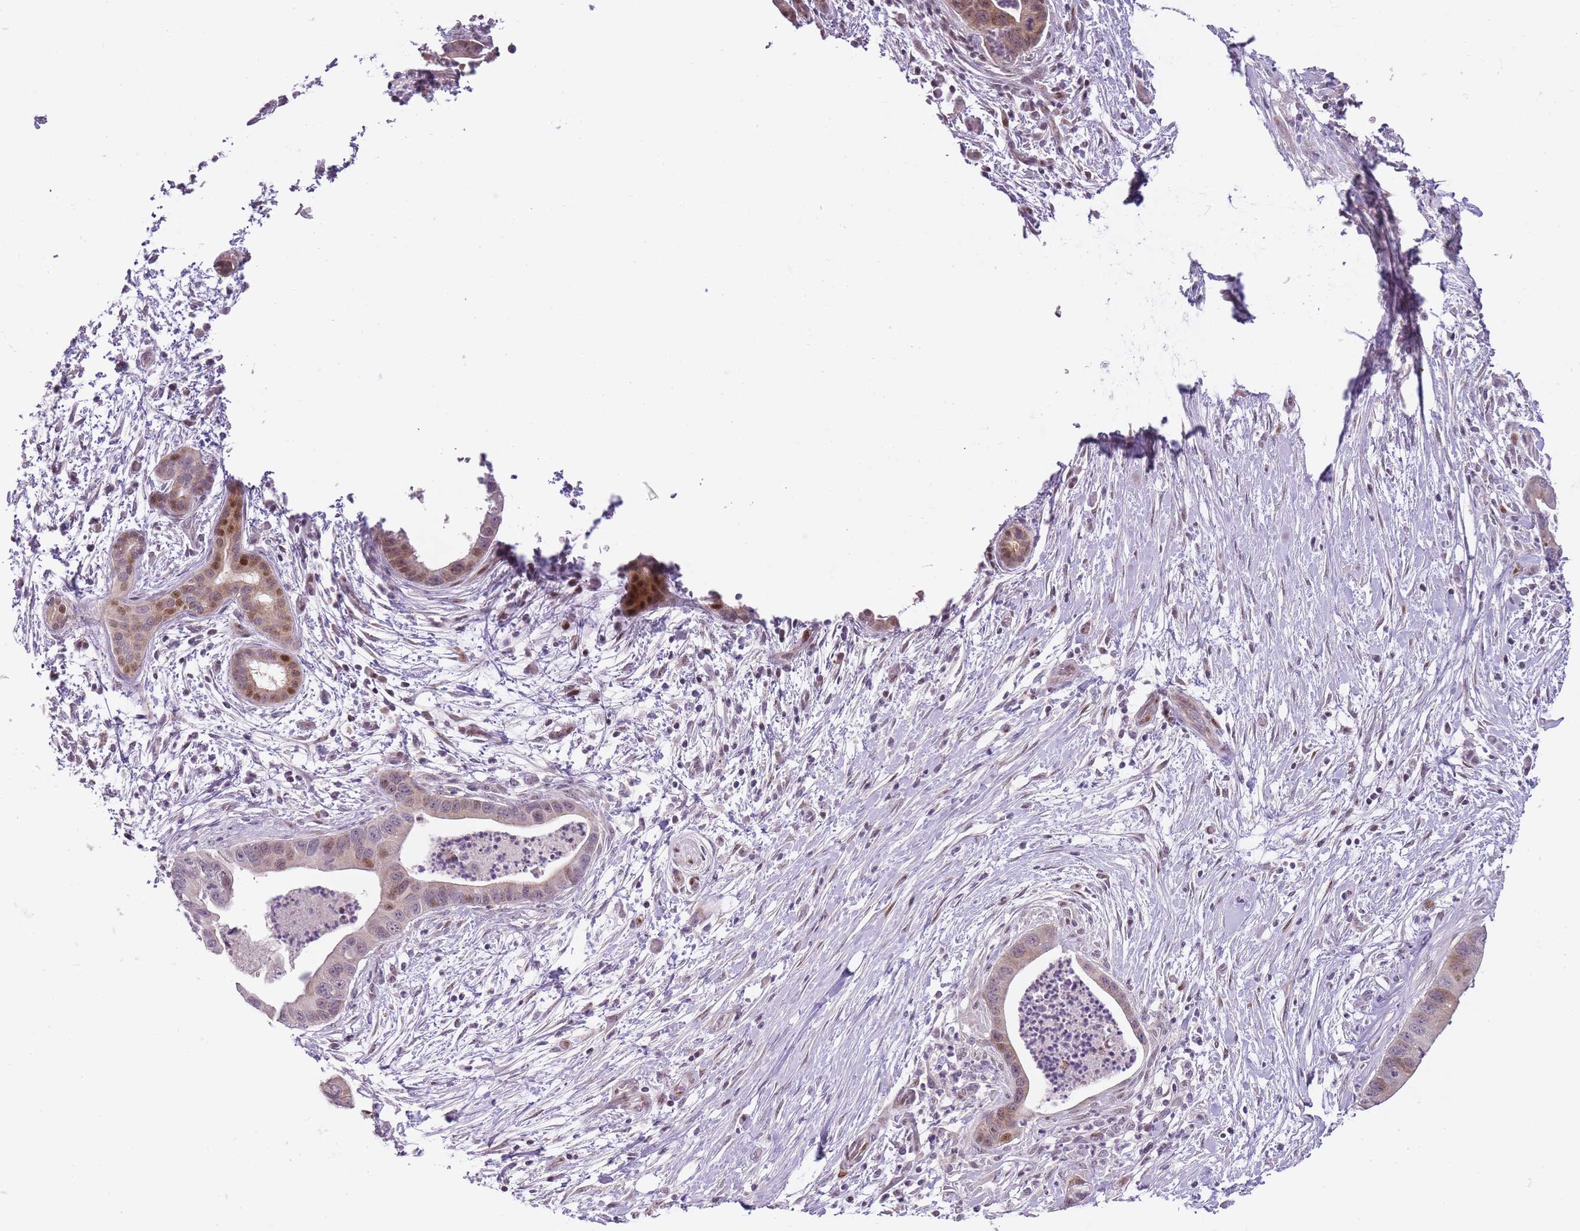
{"staining": {"intensity": "moderate", "quantity": "25%-75%", "location": "cytoplasmic/membranous,nuclear"}, "tissue": "pancreatic cancer", "cell_type": "Tumor cells", "image_type": "cancer", "snomed": [{"axis": "morphology", "description": "Adenocarcinoma, NOS"}, {"axis": "topography", "description": "Pancreas"}], "caption": "Pancreatic cancer (adenocarcinoma) tissue shows moderate cytoplasmic/membranous and nuclear expression in about 25%-75% of tumor cells, visualized by immunohistochemistry.", "gene": "OGG1", "patient": {"sex": "male", "age": 73}}